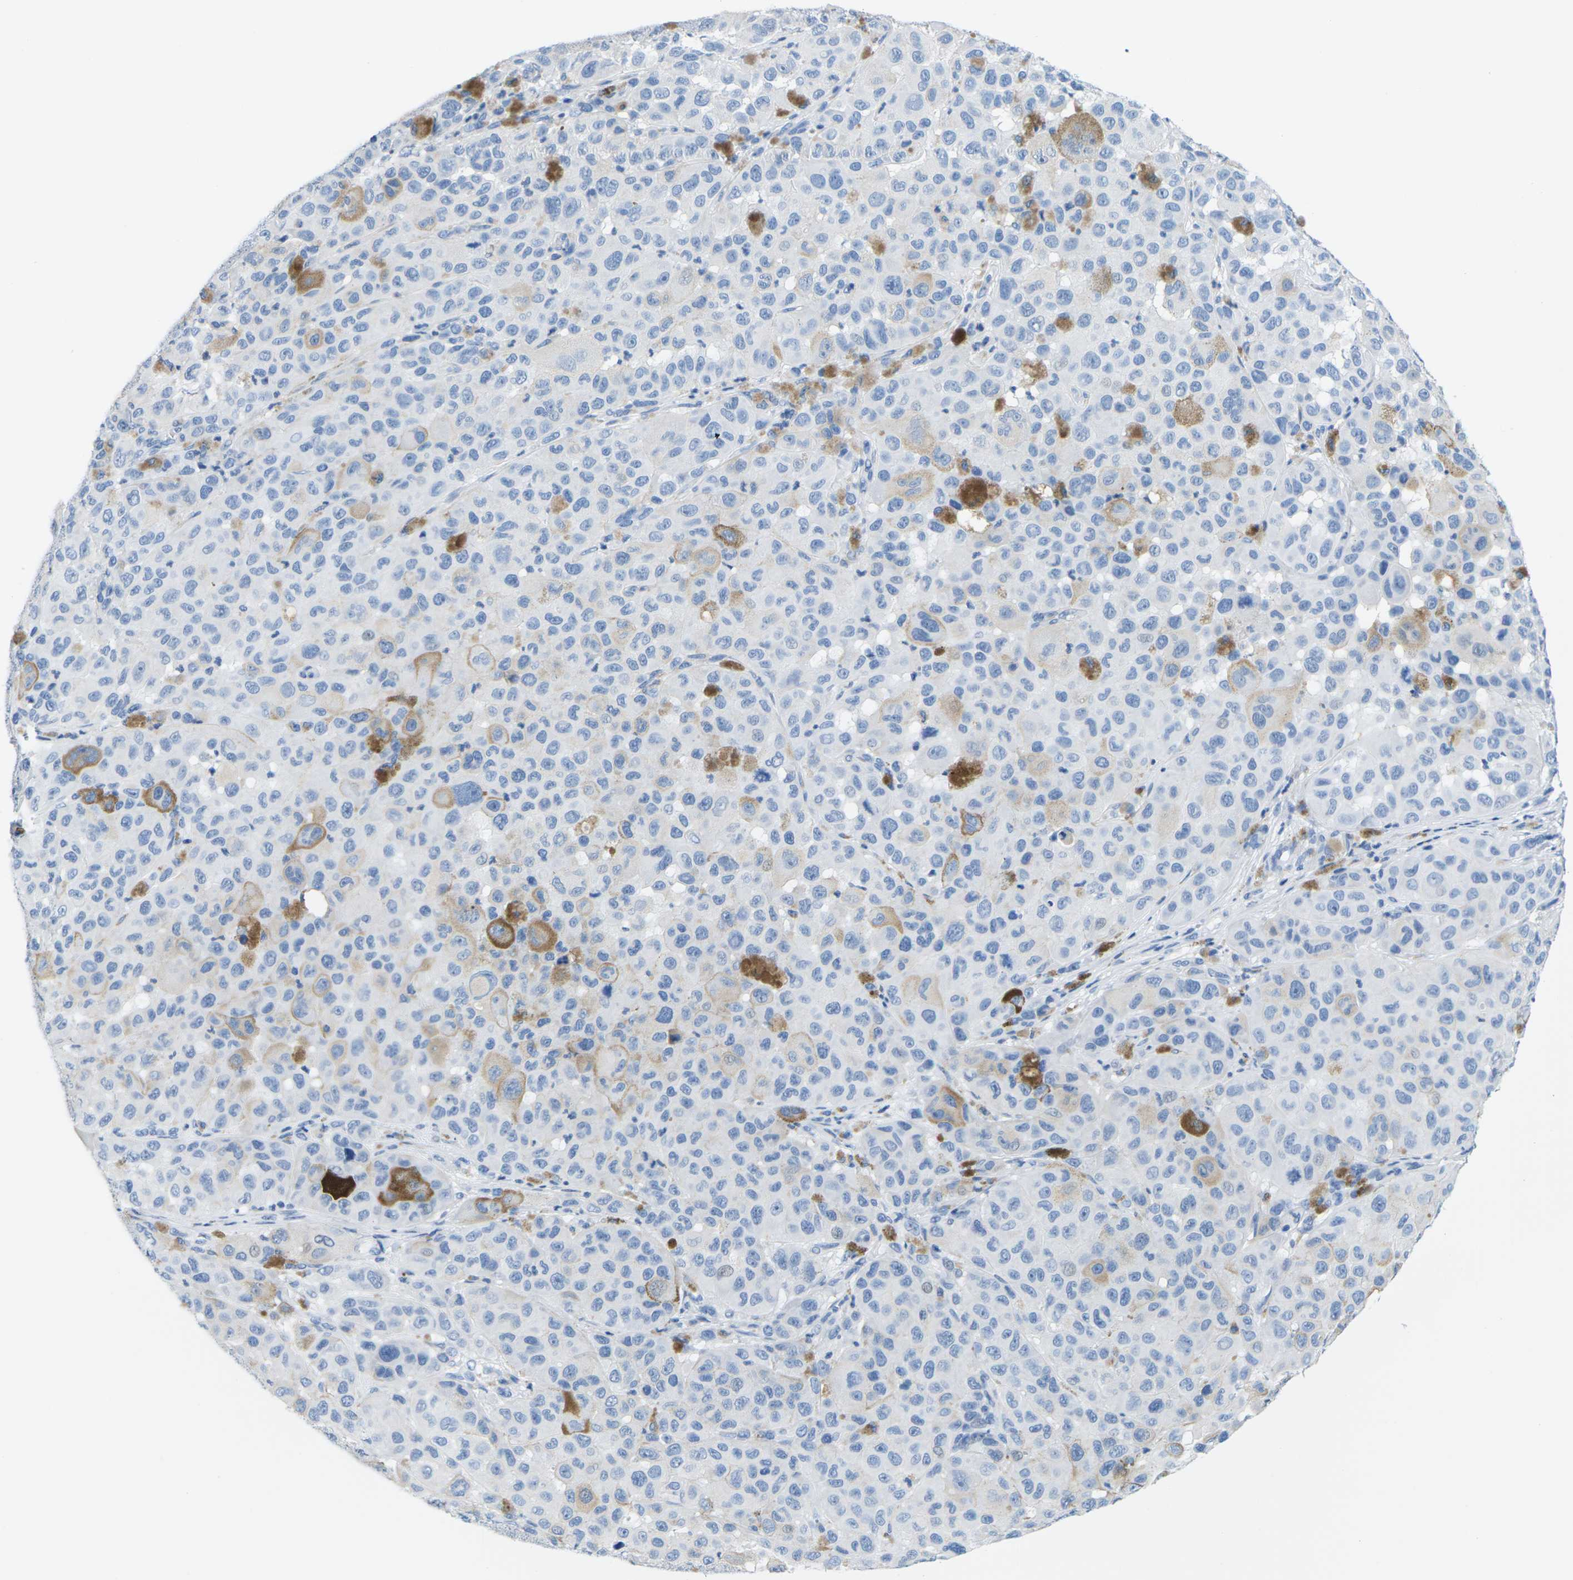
{"staining": {"intensity": "weak", "quantity": "<25%", "location": "cytoplasmic/membranous"}, "tissue": "melanoma", "cell_type": "Tumor cells", "image_type": "cancer", "snomed": [{"axis": "morphology", "description": "Malignant melanoma, NOS"}, {"axis": "topography", "description": "Skin"}], "caption": "Tumor cells show no significant staining in melanoma. (DAB immunohistochemistry (IHC) with hematoxylin counter stain).", "gene": "SLC12A1", "patient": {"sex": "male", "age": 96}}